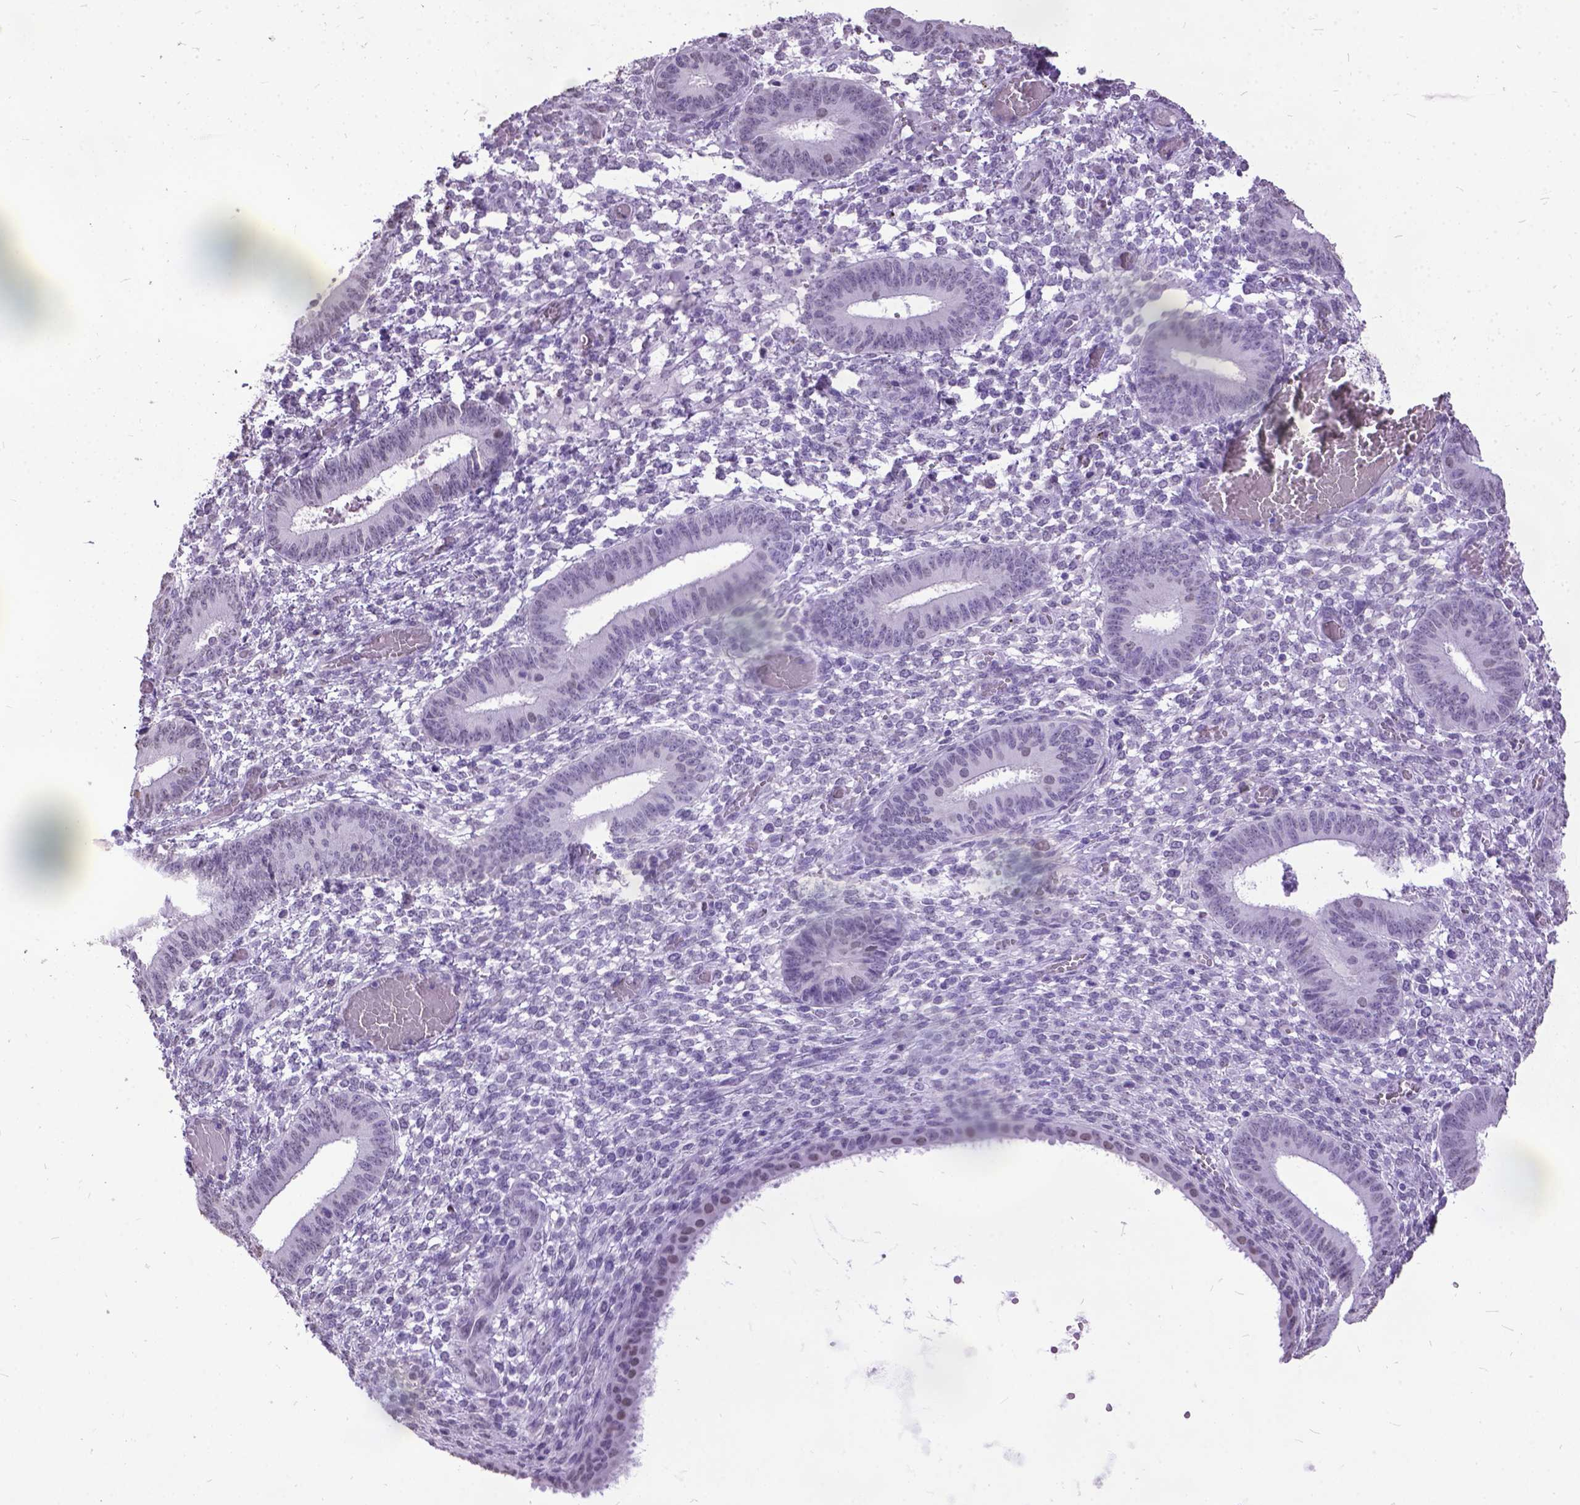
{"staining": {"intensity": "negative", "quantity": "none", "location": "none"}, "tissue": "endometrium", "cell_type": "Cells in endometrial stroma", "image_type": "normal", "snomed": [{"axis": "morphology", "description": "Normal tissue, NOS"}, {"axis": "topography", "description": "Endometrium"}], "caption": "A high-resolution photomicrograph shows immunohistochemistry staining of normal endometrium, which exhibits no significant positivity in cells in endometrial stroma.", "gene": "MARCHF10", "patient": {"sex": "female", "age": 42}}